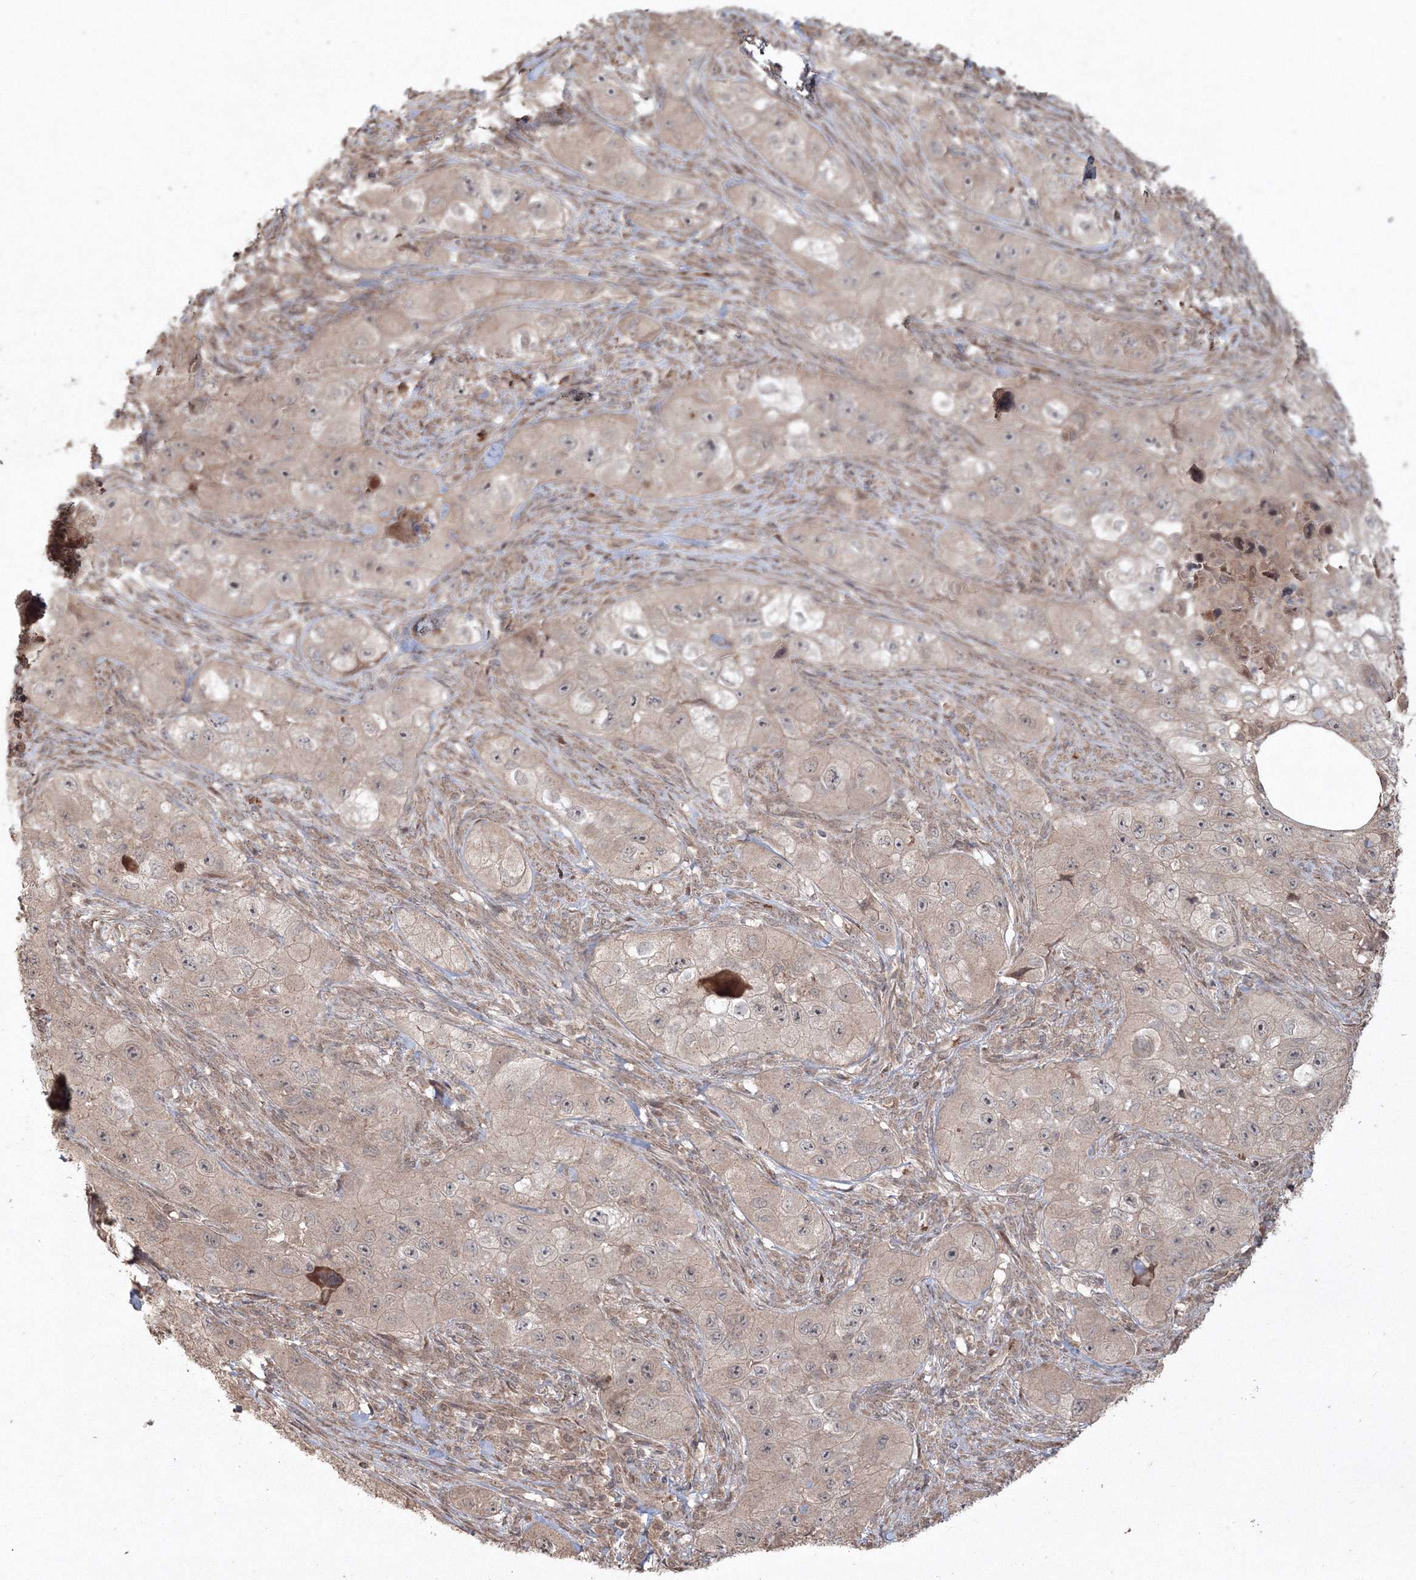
{"staining": {"intensity": "weak", "quantity": "25%-75%", "location": "cytoplasmic/membranous"}, "tissue": "skin cancer", "cell_type": "Tumor cells", "image_type": "cancer", "snomed": [{"axis": "morphology", "description": "Squamous cell carcinoma, NOS"}, {"axis": "topography", "description": "Skin"}, {"axis": "topography", "description": "Subcutis"}], "caption": "Immunohistochemistry (DAB) staining of human squamous cell carcinoma (skin) displays weak cytoplasmic/membranous protein expression in about 25%-75% of tumor cells.", "gene": "ANAPC16", "patient": {"sex": "male", "age": 73}}